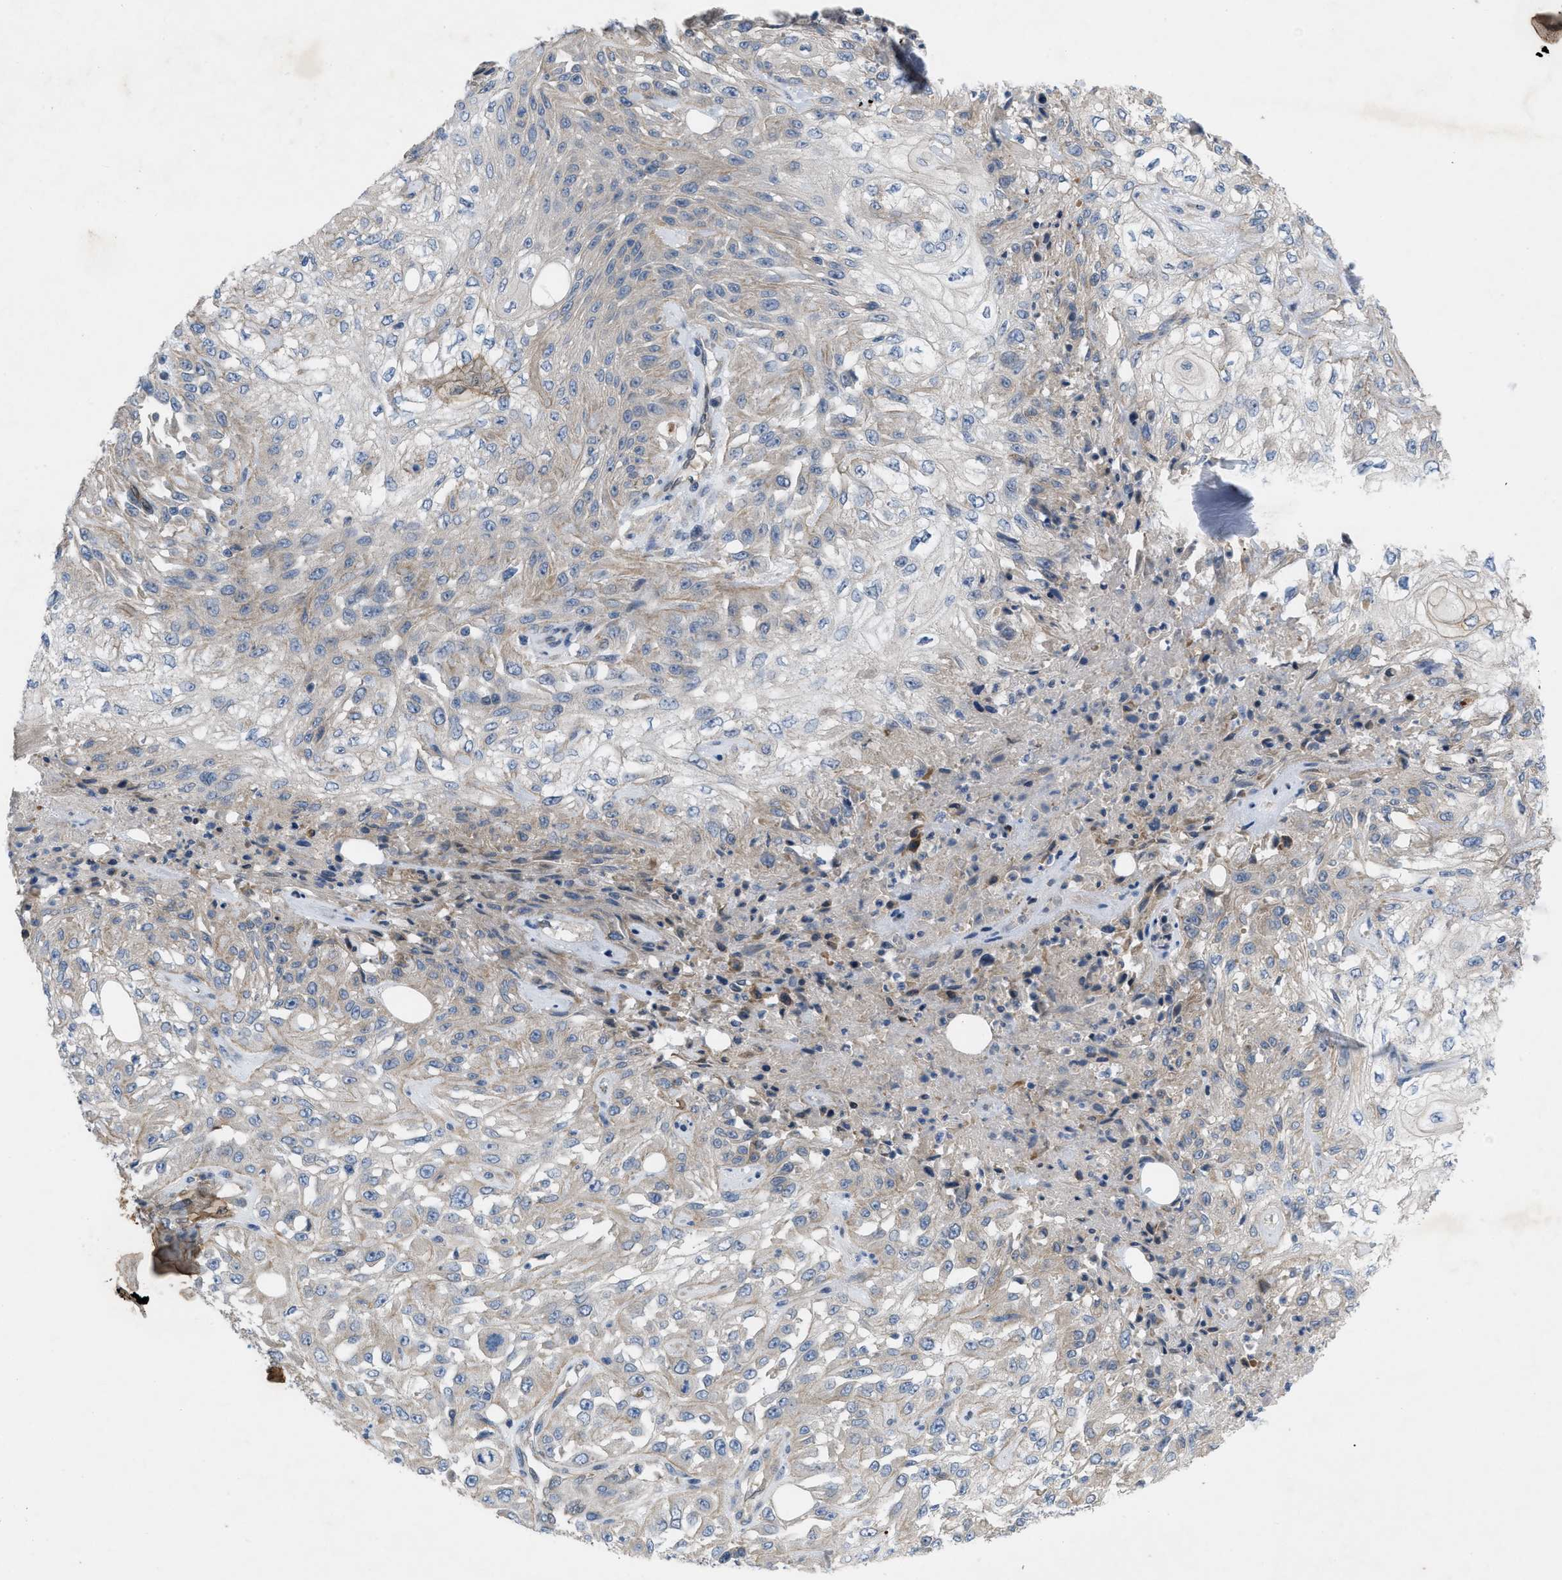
{"staining": {"intensity": "negative", "quantity": "none", "location": "none"}, "tissue": "skin cancer", "cell_type": "Tumor cells", "image_type": "cancer", "snomed": [{"axis": "morphology", "description": "Squamous cell carcinoma, NOS"}, {"axis": "morphology", "description": "Squamous cell carcinoma, metastatic, NOS"}, {"axis": "topography", "description": "Skin"}, {"axis": "topography", "description": "Lymph node"}], "caption": "The photomicrograph shows no staining of tumor cells in skin cancer (squamous cell carcinoma).", "gene": "NDEL1", "patient": {"sex": "male", "age": 75}}